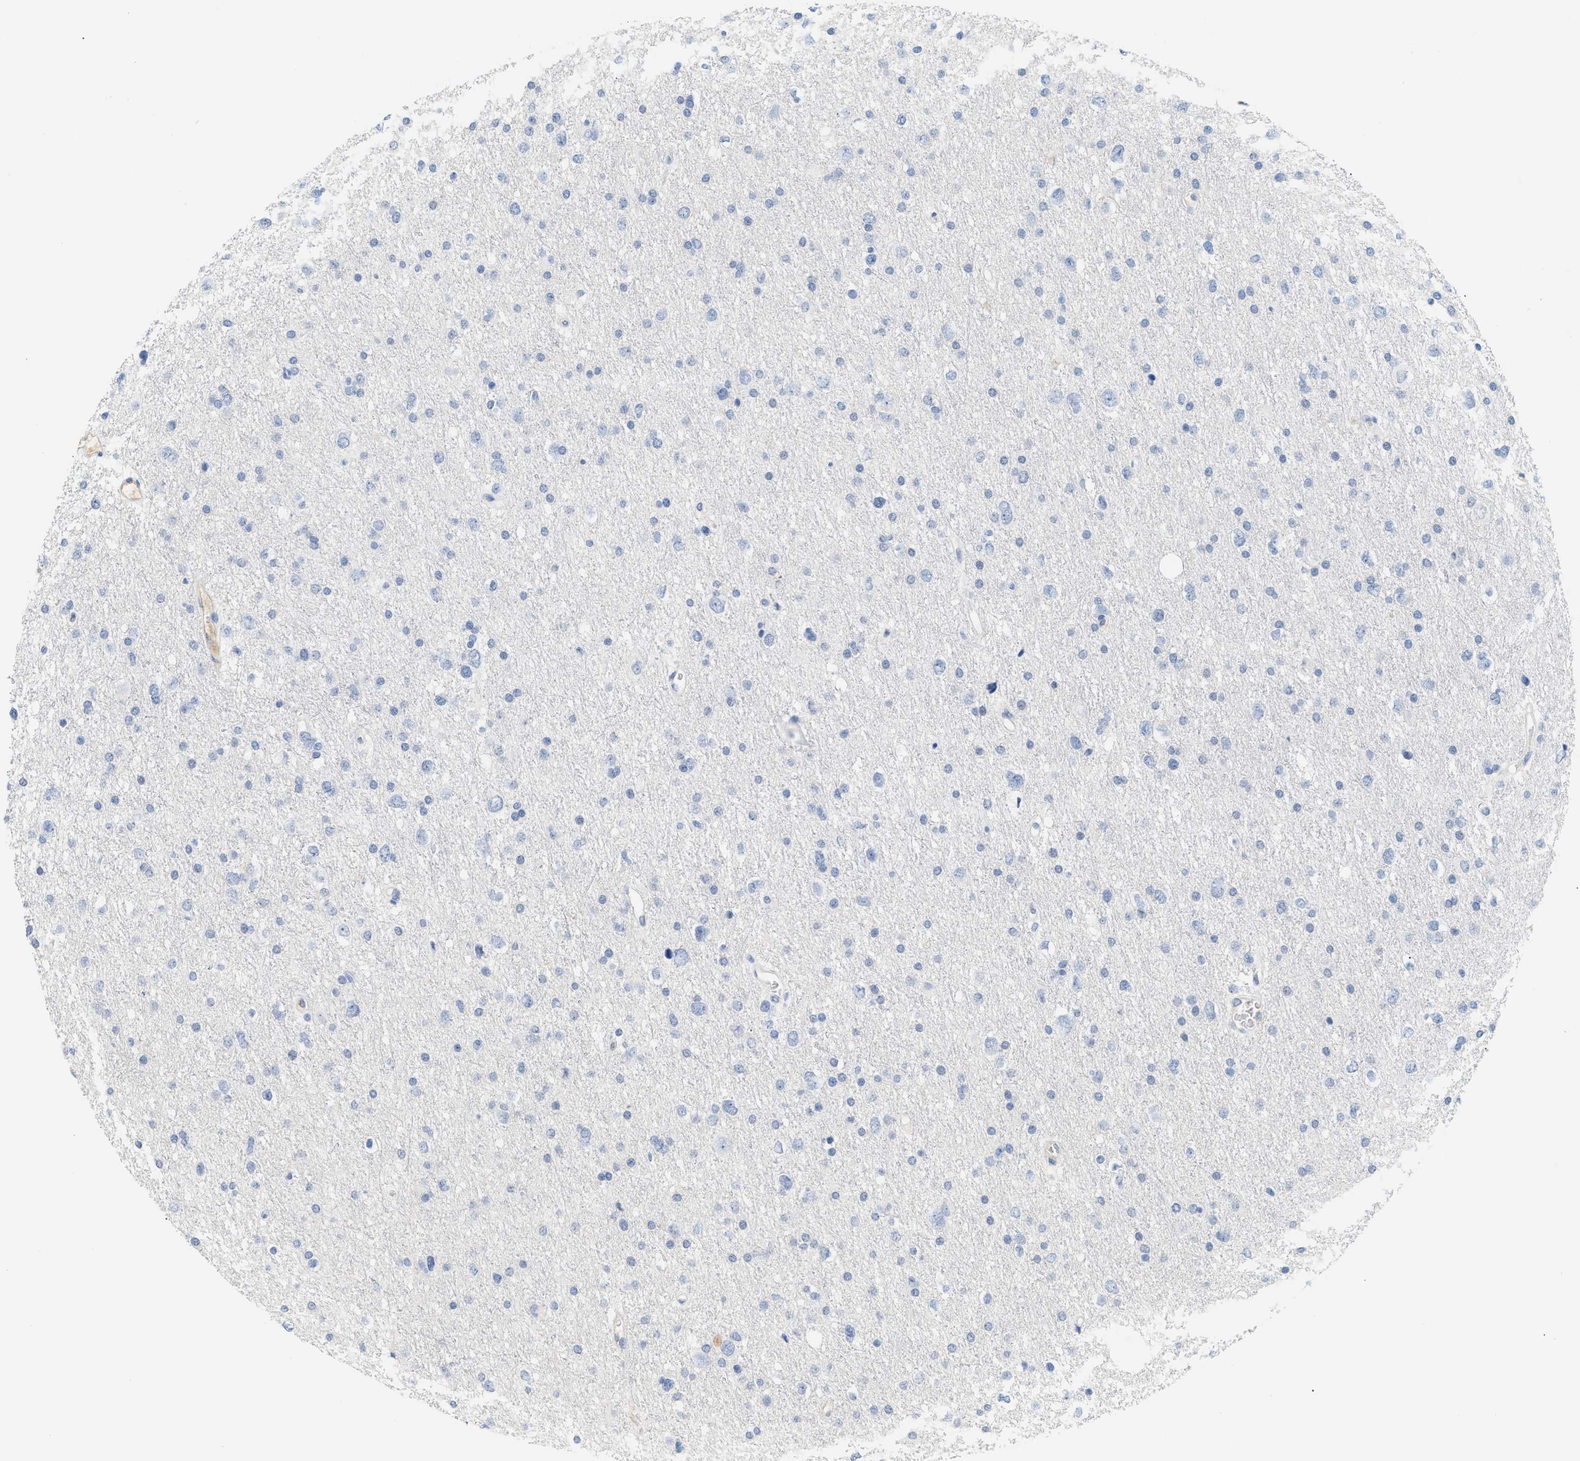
{"staining": {"intensity": "negative", "quantity": "none", "location": "none"}, "tissue": "glioma", "cell_type": "Tumor cells", "image_type": "cancer", "snomed": [{"axis": "morphology", "description": "Glioma, malignant, Low grade"}, {"axis": "topography", "description": "Brain"}], "caption": "A high-resolution micrograph shows immunohistochemistry (IHC) staining of glioma, which demonstrates no significant staining in tumor cells.", "gene": "CFH", "patient": {"sex": "female", "age": 37}}